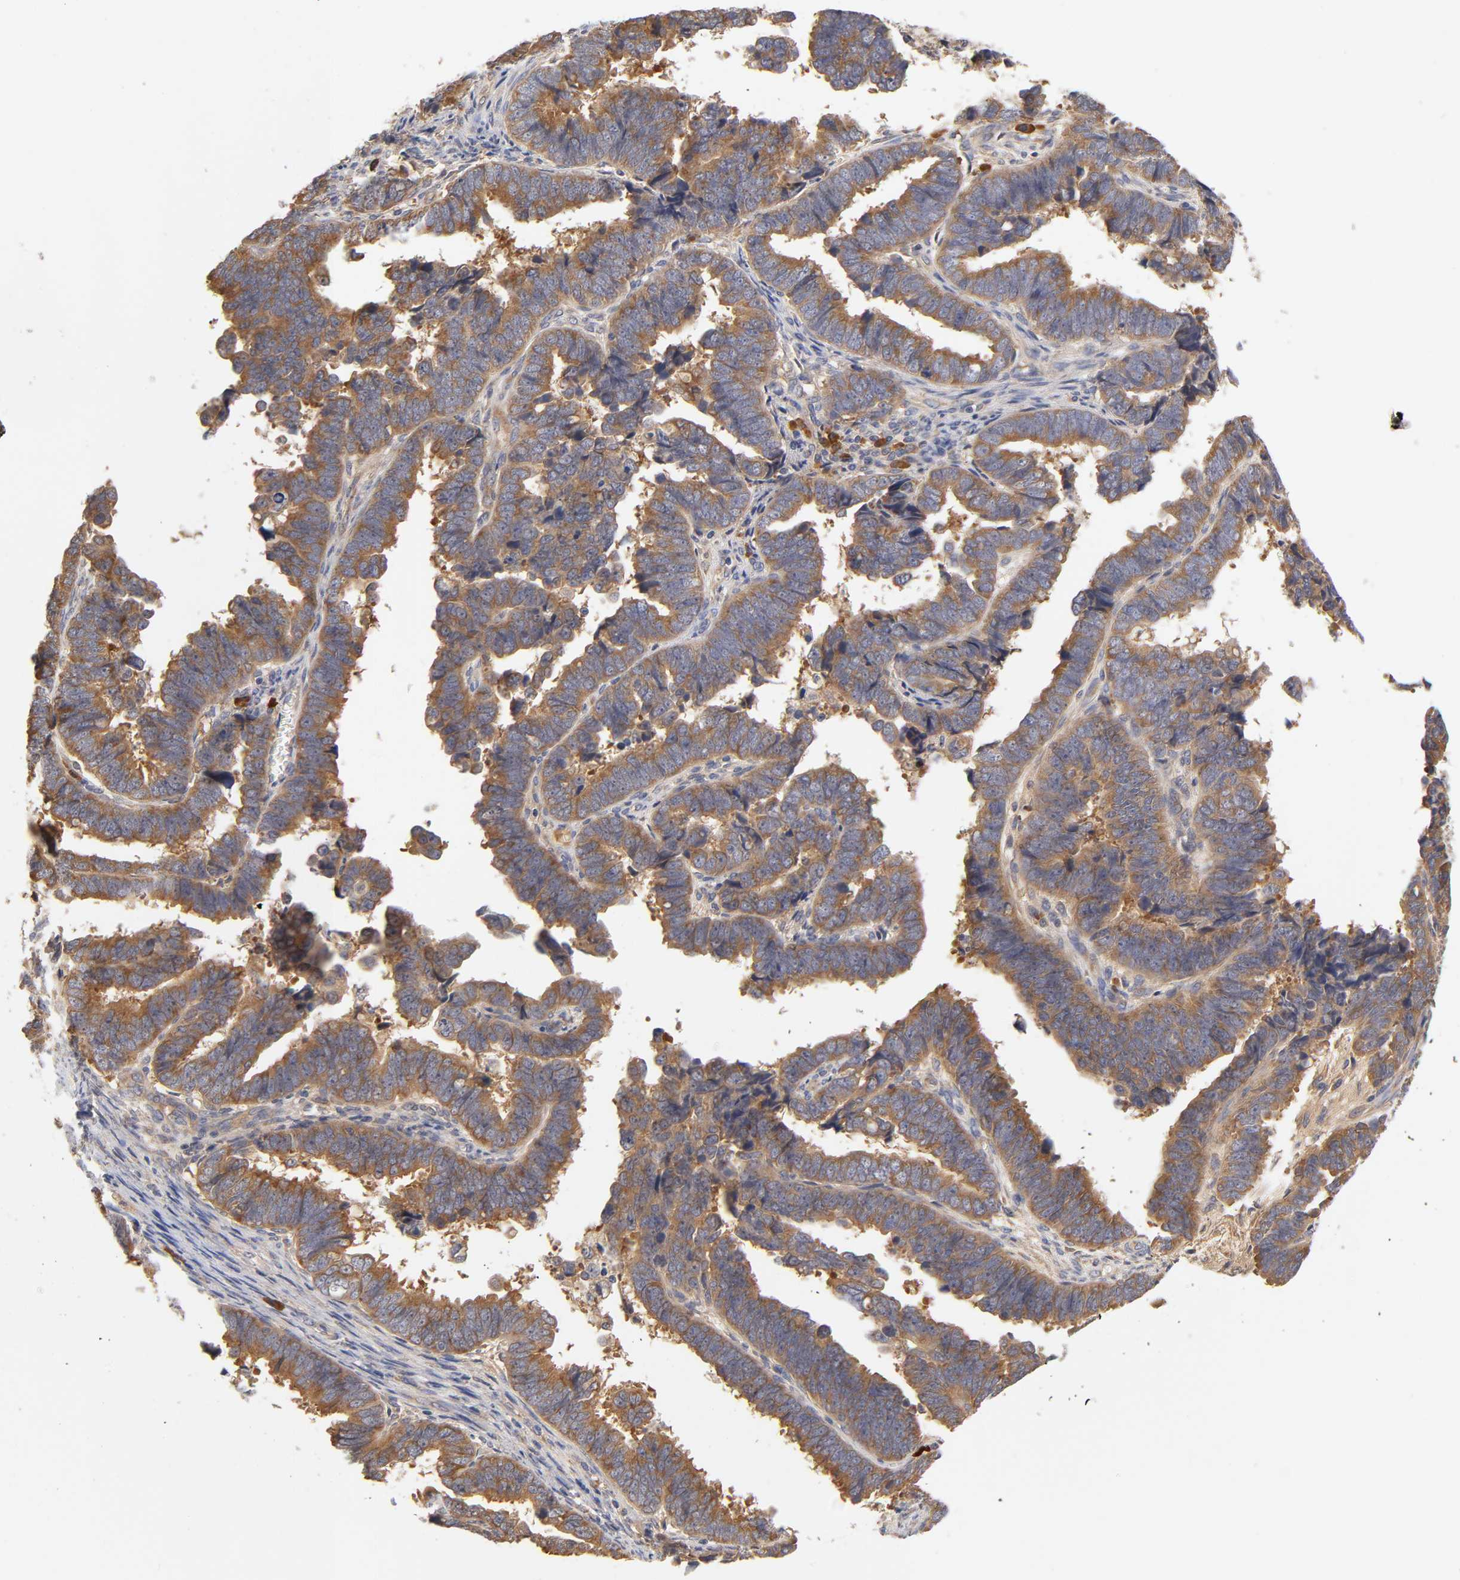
{"staining": {"intensity": "moderate", "quantity": ">75%", "location": "cytoplasmic/membranous"}, "tissue": "endometrial cancer", "cell_type": "Tumor cells", "image_type": "cancer", "snomed": [{"axis": "morphology", "description": "Adenocarcinoma, NOS"}, {"axis": "topography", "description": "Endometrium"}], "caption": "DAB (3,3'-diaminobenzidine) immunohistochemical staining of endometrial cancer (adenocarcinoma) exhibits moderate cytoplasmic/membranous protein positivity in about >75% of tumor cells.", "gene": "RPS29", "patient": {"sex": "female", "age": 75}}